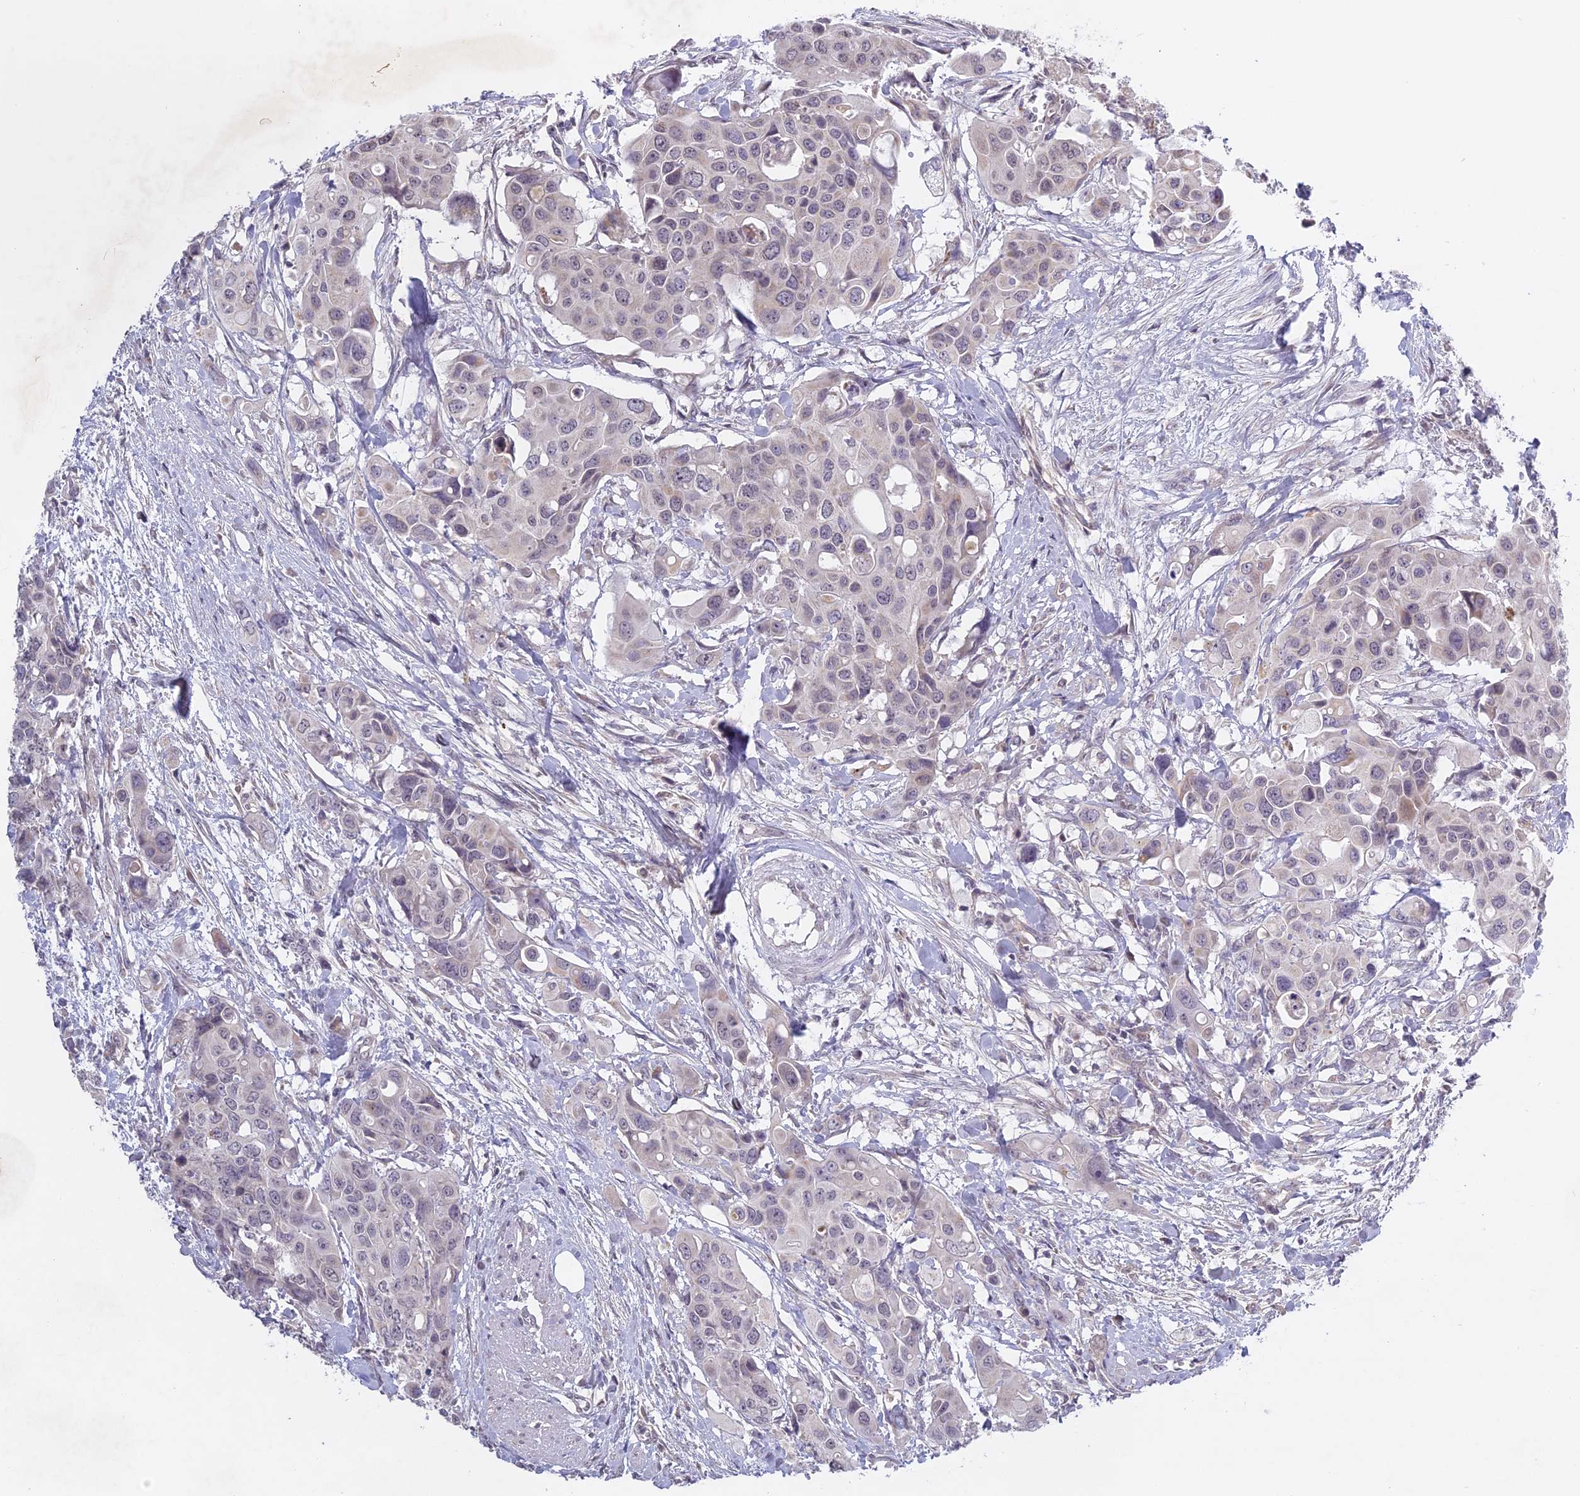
{"staining": {"intensity": "negative", "quantity": "none", "location": "none"}, "tissue": "colorectal cancer", "cell_type": "Tumor cells", "image_type": "cancer", "snomed": [{"axis": "morphology", "description": "Adenocarcinoma, NOS"}, {"axis": "topography", "description": "Colon"}], "caption": "Tumor cells are negative for protein expression in human adenocarcinoma (colorectal).", "gene": "ERG28", "patient": {"sex": "male", "age": 77}}